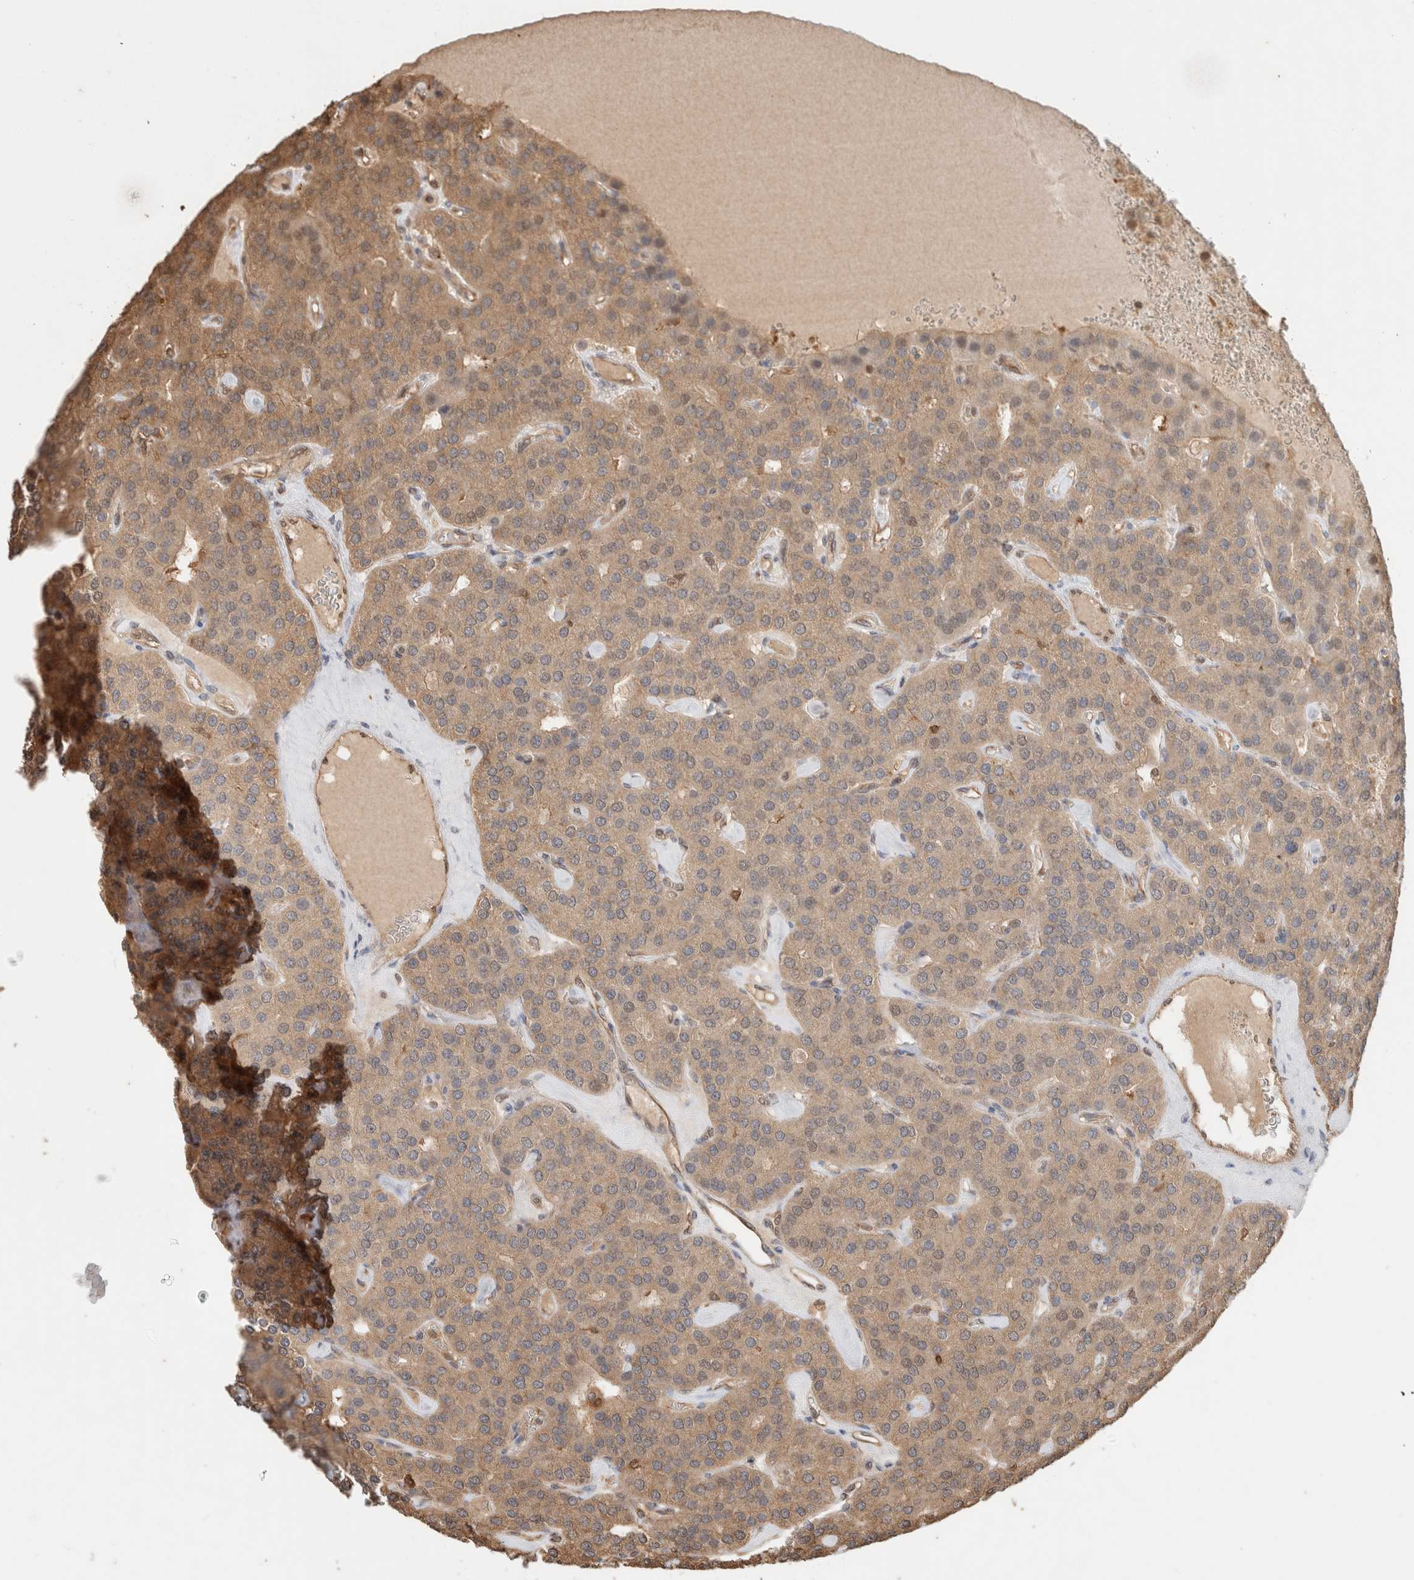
{"staining": {"intensity": "moderate", "quantity": ">75%", "location": "cytoplasmic/membranous"}, "tissue": "parathyroid gland", "cell_type": "Glandular cells", "image_type": "normal", "snomed": [{"axis": "morphology", "description": "Normal tissue, NOS"}, {"axis": "morphology", "description": "Adenoma, NOS"}, {"axis": "topography", "description": "Parathyroid gland"}], "caption": "High-power microscopy captured an immunohistochemistry histopathology image of normal parathyroid gland, revealing moderate cytoplasmic/membranous positivity in about >75% of glandular cells.", "gene": "YWHAH", "patient": {"sex": "female", "age": 86}}